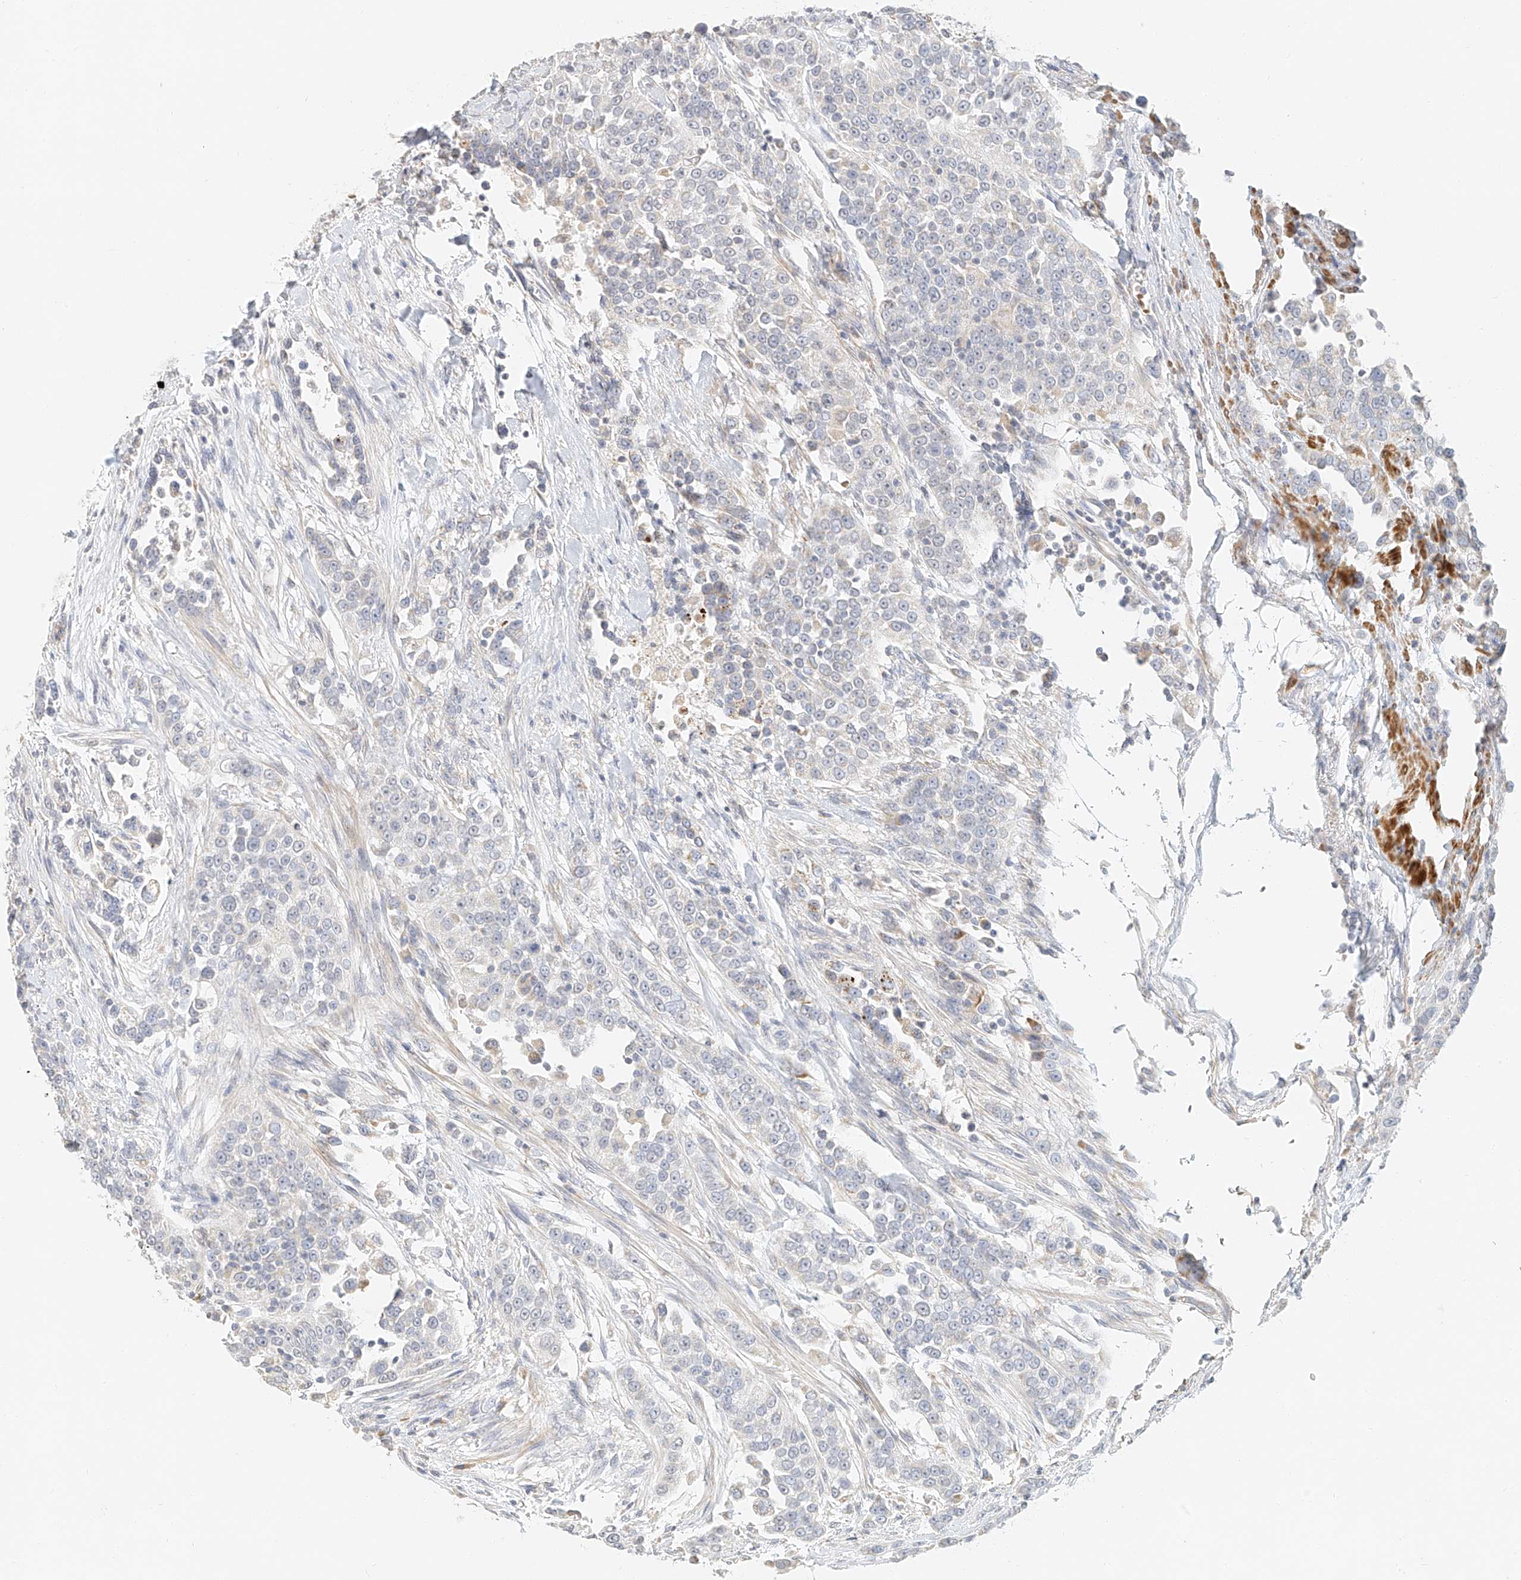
{"staining": {"intensity": "negative", "quantity": "none", "location": "none"}, "tissue": "urothelial cancer", "cell_type": "Tumor cells", "image_type": "cancer", "snomed": [{"axis": "morphology", "description": "Urothelial carcinoma, High grade"}, {"axis": "topography", "description": "Urinary bladder"}], "caption": "There is no significant positivity in tumor cells of urothelial cancer. Nuclei are stained in blue.", "gene": "CXorf58", "patient": {"sex": "female", "age": 80}}